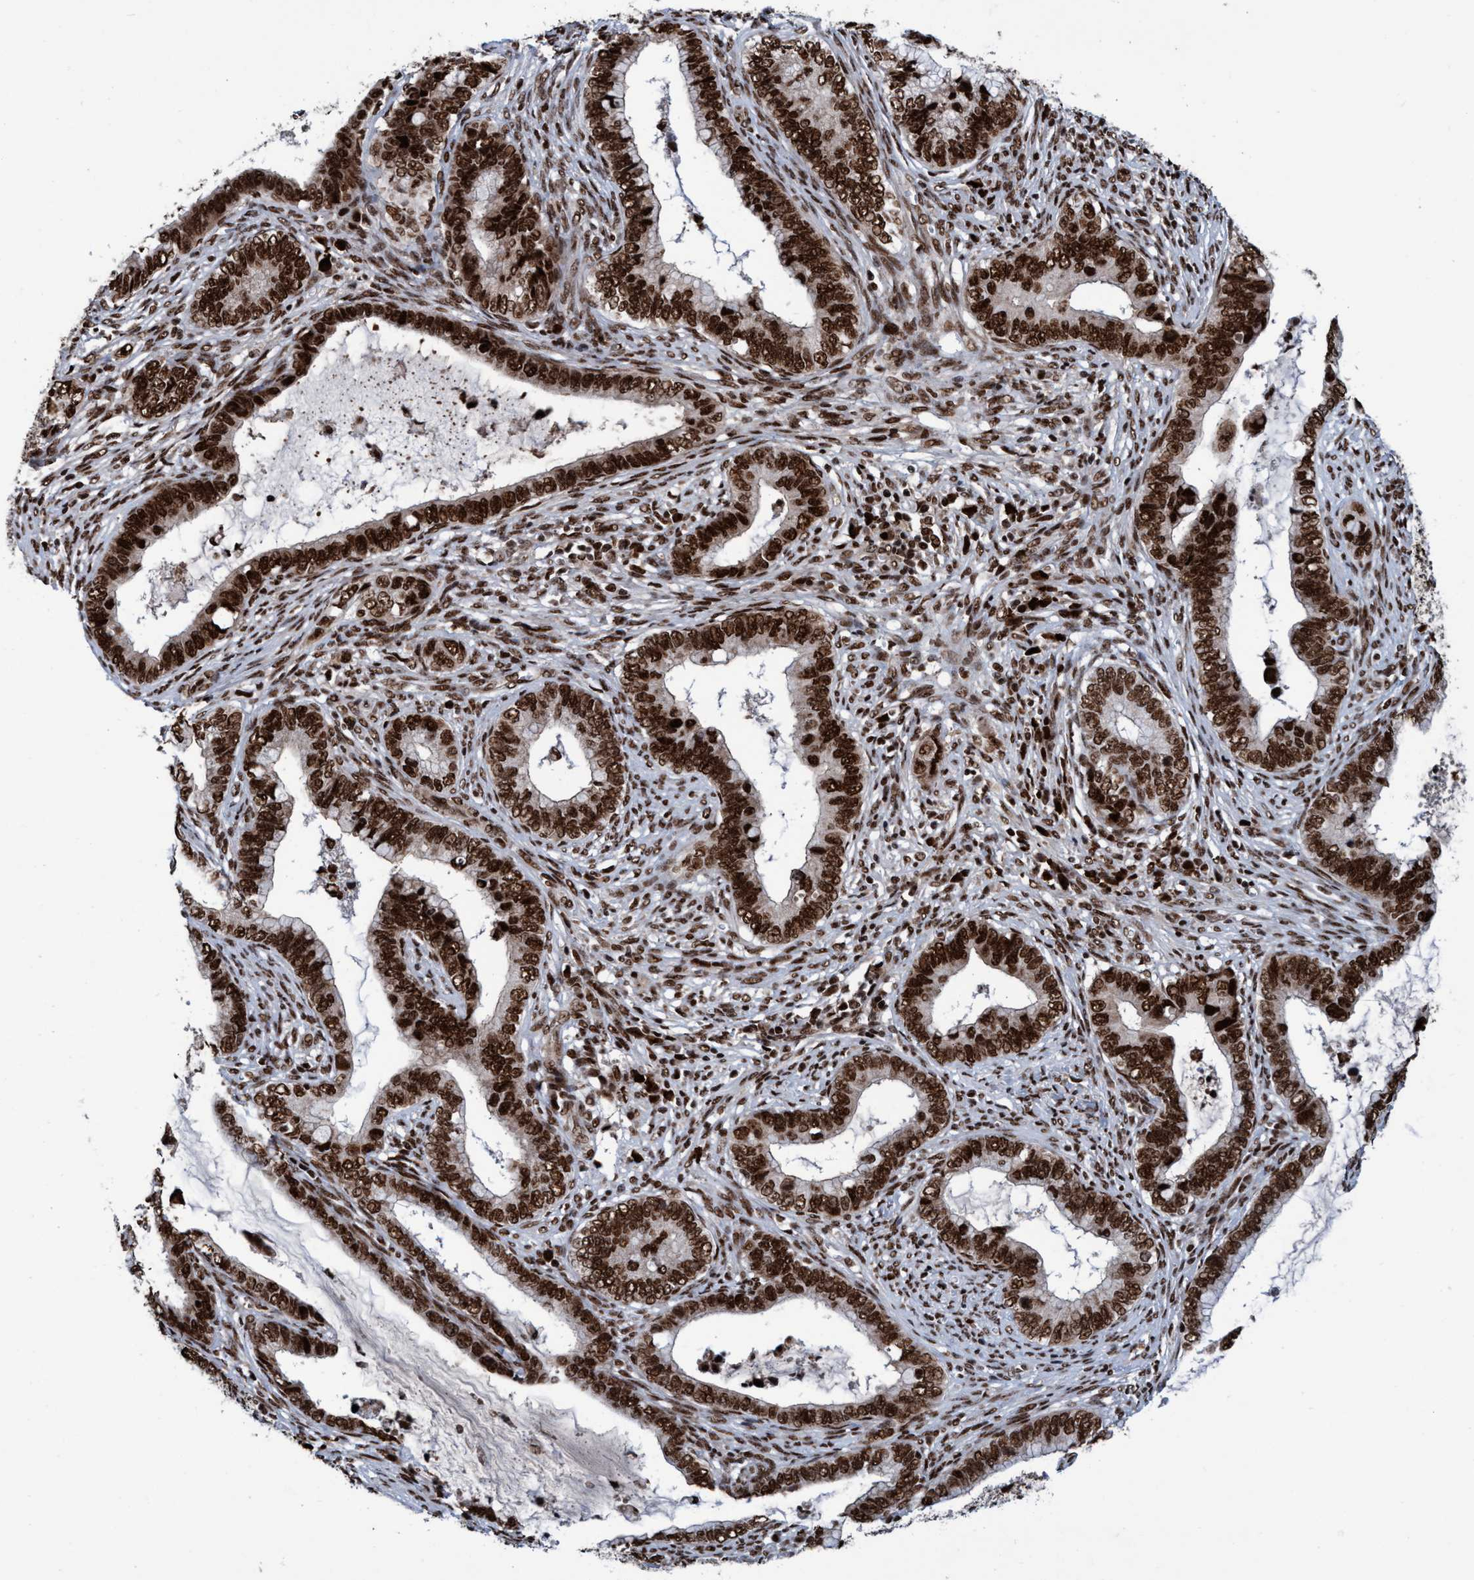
{"staining": {"intensity": "strong", "quantity": ">75%", "location": "cytoplasmic/membranous,nuclear"}, "tissue": "cervical cancer", "cell_type": "Tumor cells", "image_type": "cancer", "snomed": [{"axis": "morphology", "description": "Adenocarcinoma, NOS"}, {"axis": "topography", "description": "Cervix"}], "caption": "An image of cervical adenocarcinoma stained for a protein demonstrates strong cytoplasmic/membranous and nuclear brown staining in tumor cells.", "gene": "TOPBP1", "patient": {"sex": "female", "age": 44}}